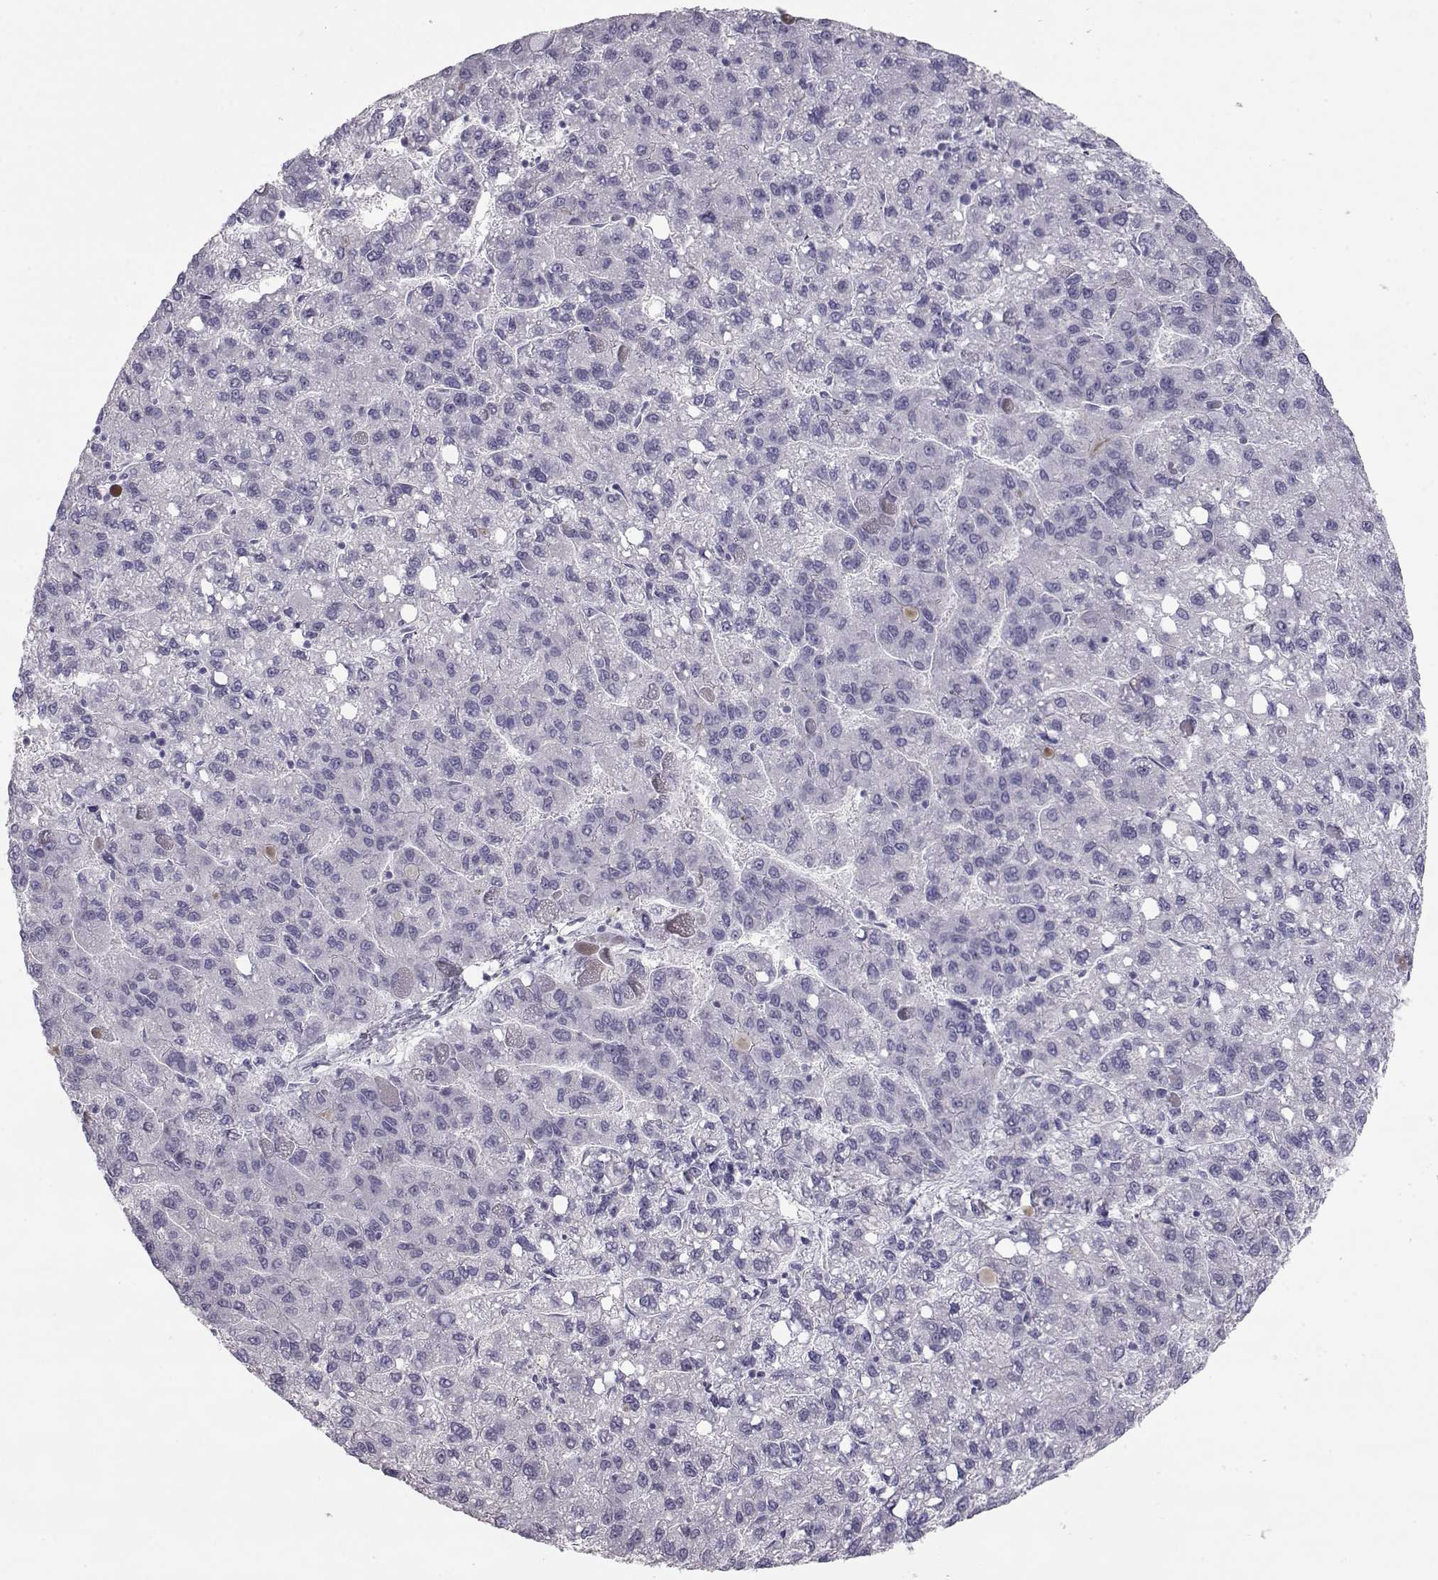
{"staining": {"intensity": "negative", "quantity": "none", "location": "none"}, "tissue": "liver cancer", "cell_type": "Tumor cells", "image_type": "cancer", "snomed": [{"axis": "morphology", "description": "Carcinoma, Hepatocellular, NOS"}, {"axis": "topography", "description": "Liver"}], "caption": "Tumor cells are negative for brown protein staining in liver hepatocellular carcinoma.", "gene": "SLITRK3", "patient": {"sex": "female", "age": 82}}